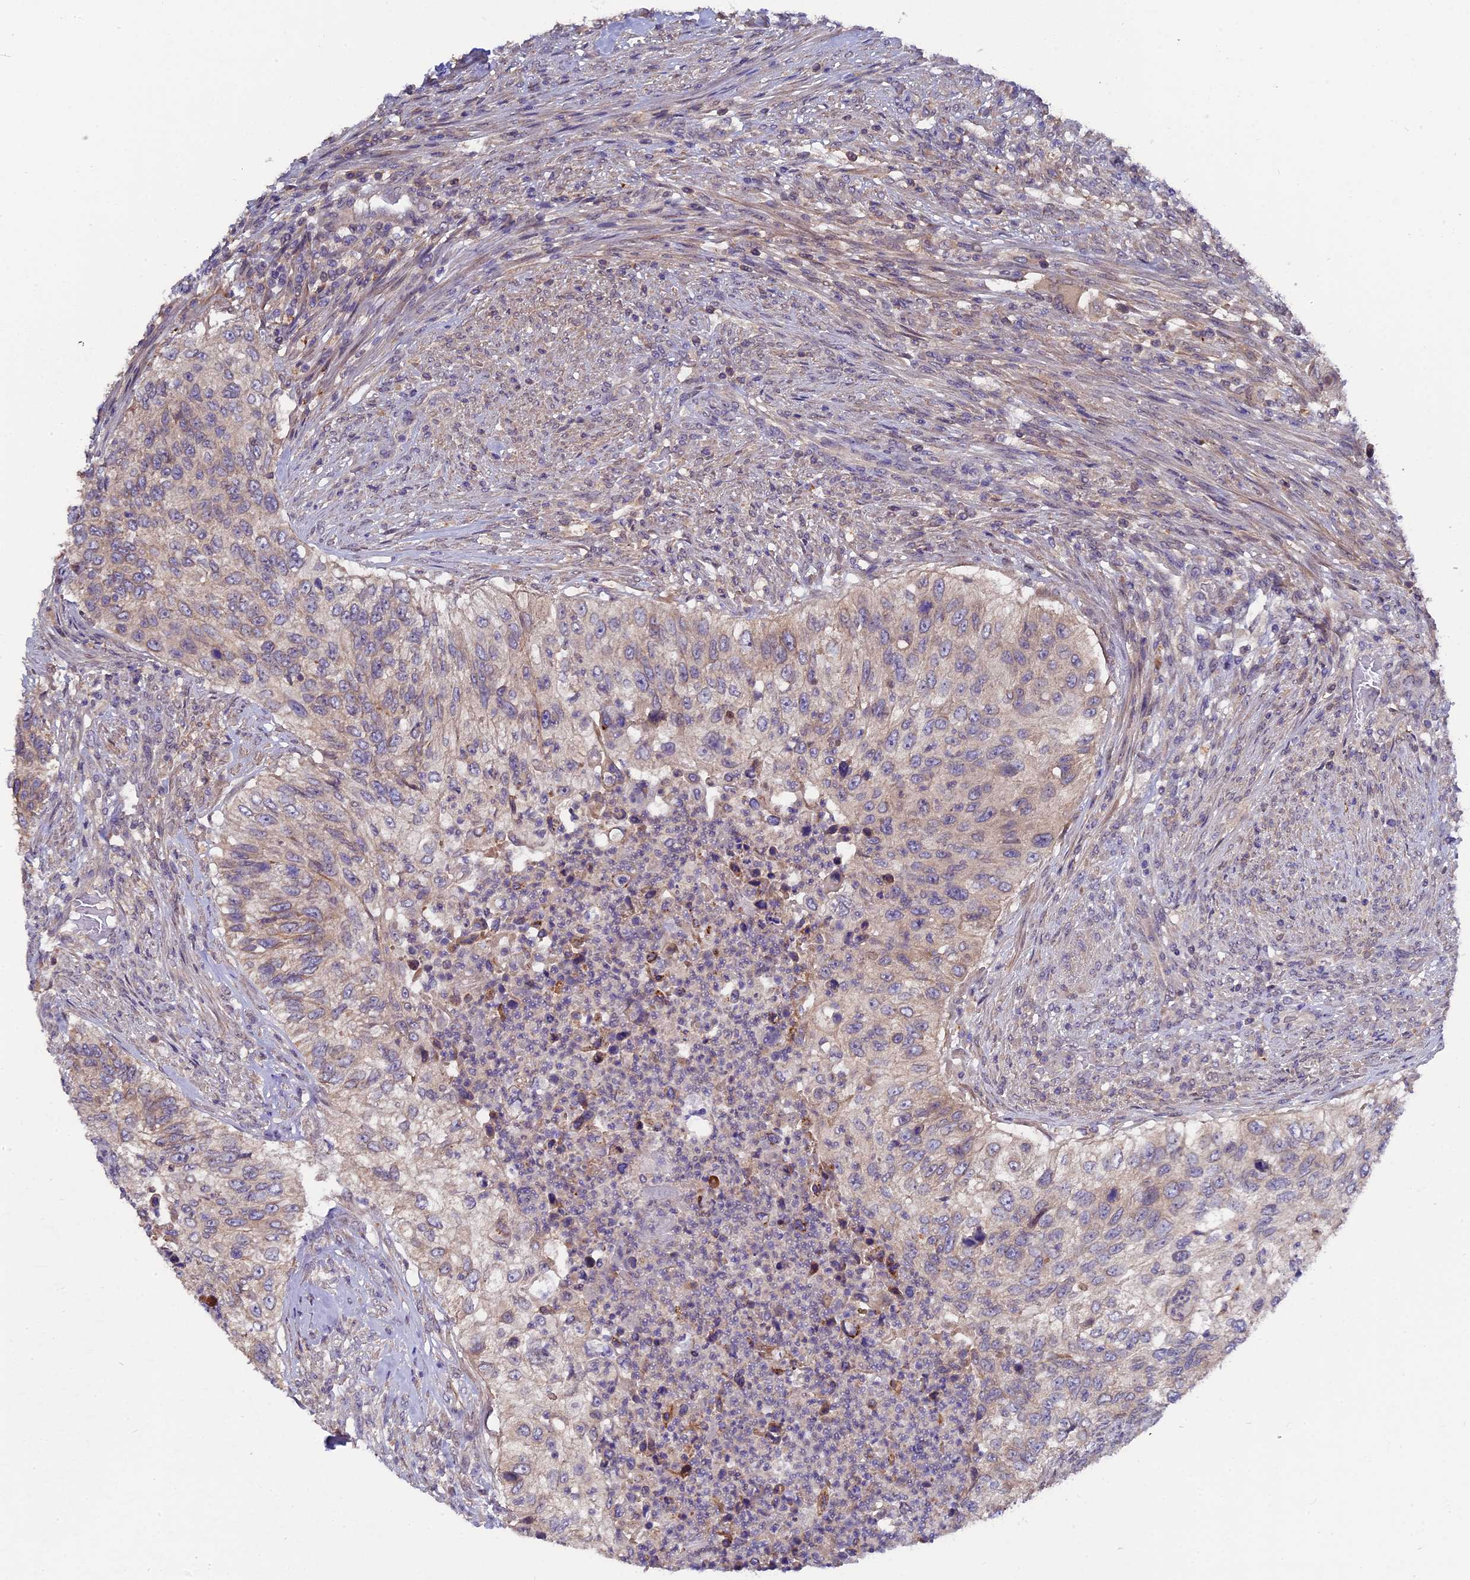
{"staining": {"intensity": "weak", "quantity": "<25%", "location": "cytoplasmic/membranous"}, "tissue": "urothelial cancer", "cell_type": "Tumor cells", "image_type": "cancer", "snomed": [{"axis": "morphology", "description": "Urothelial carcinoma, High grade"}, {"axis": "topography", "description": "Urinary bladder"}], "caption": "High magnification brightfield microscopy of urothelial carcinoma (high-grade) stained with DAB (brown) and counterstained with hematoxylin (blue): tumor cells show no significant positivity.", "gene": "ZCCHC2", "patient": {"sex": "female", "age": 60}}